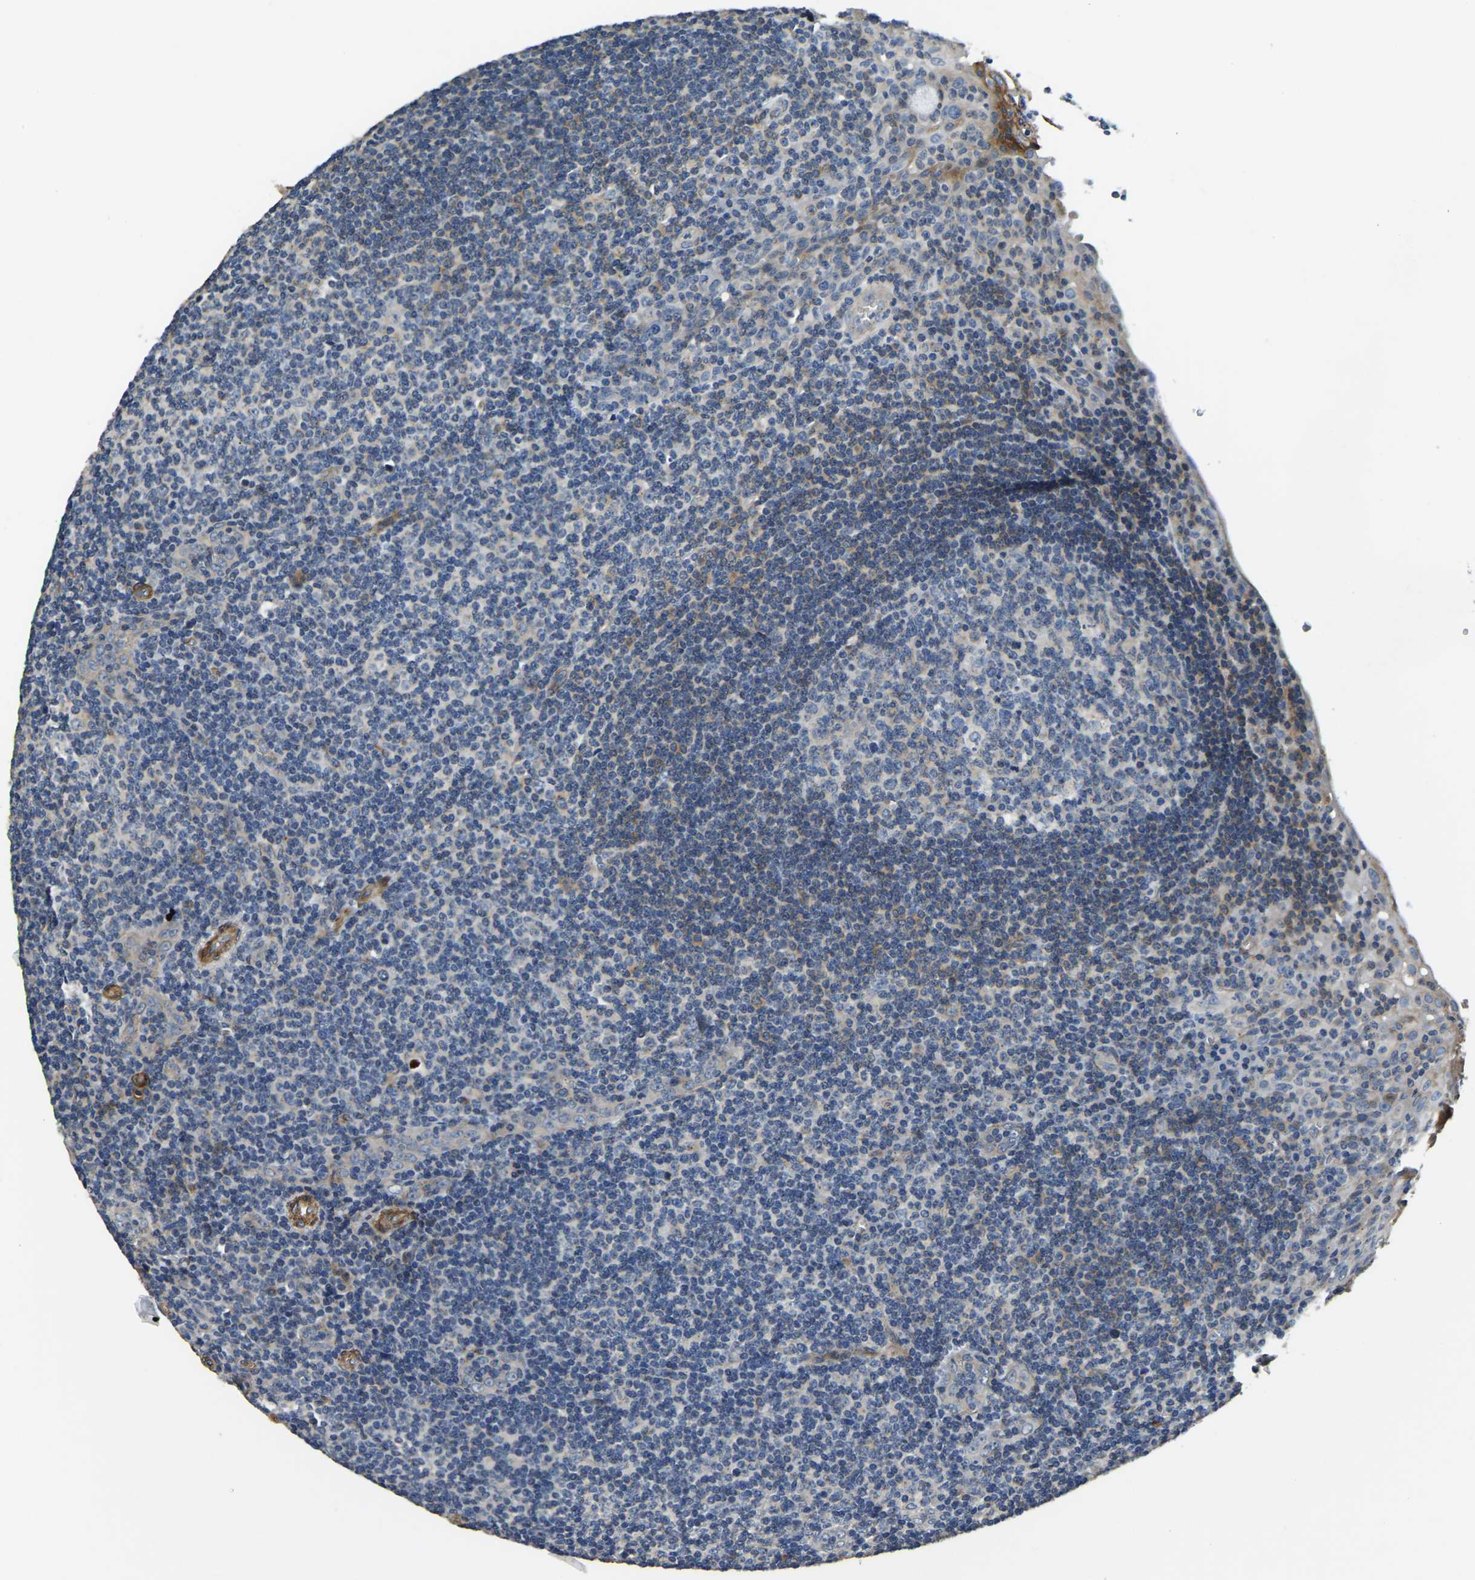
{"staining": {"intensity": "weak", "quantity": "<25%", "location": "cytoplasmic/membranous"}, "tissue": "tonsil", "cell_type": "Germinal center cells", "image_type": "normal", "snomed": [{"axis": "morphology", "description": "Normal tissue, NOS"}, {"axis": "topography", "description": "Tonsil"}], "caption": "DAB immunohistochemical staining of normal human tonsil exhibits no significant staining in germinal center cells.", "gene": "RNF39", "patient": {"sex": "male", "age": 37}}